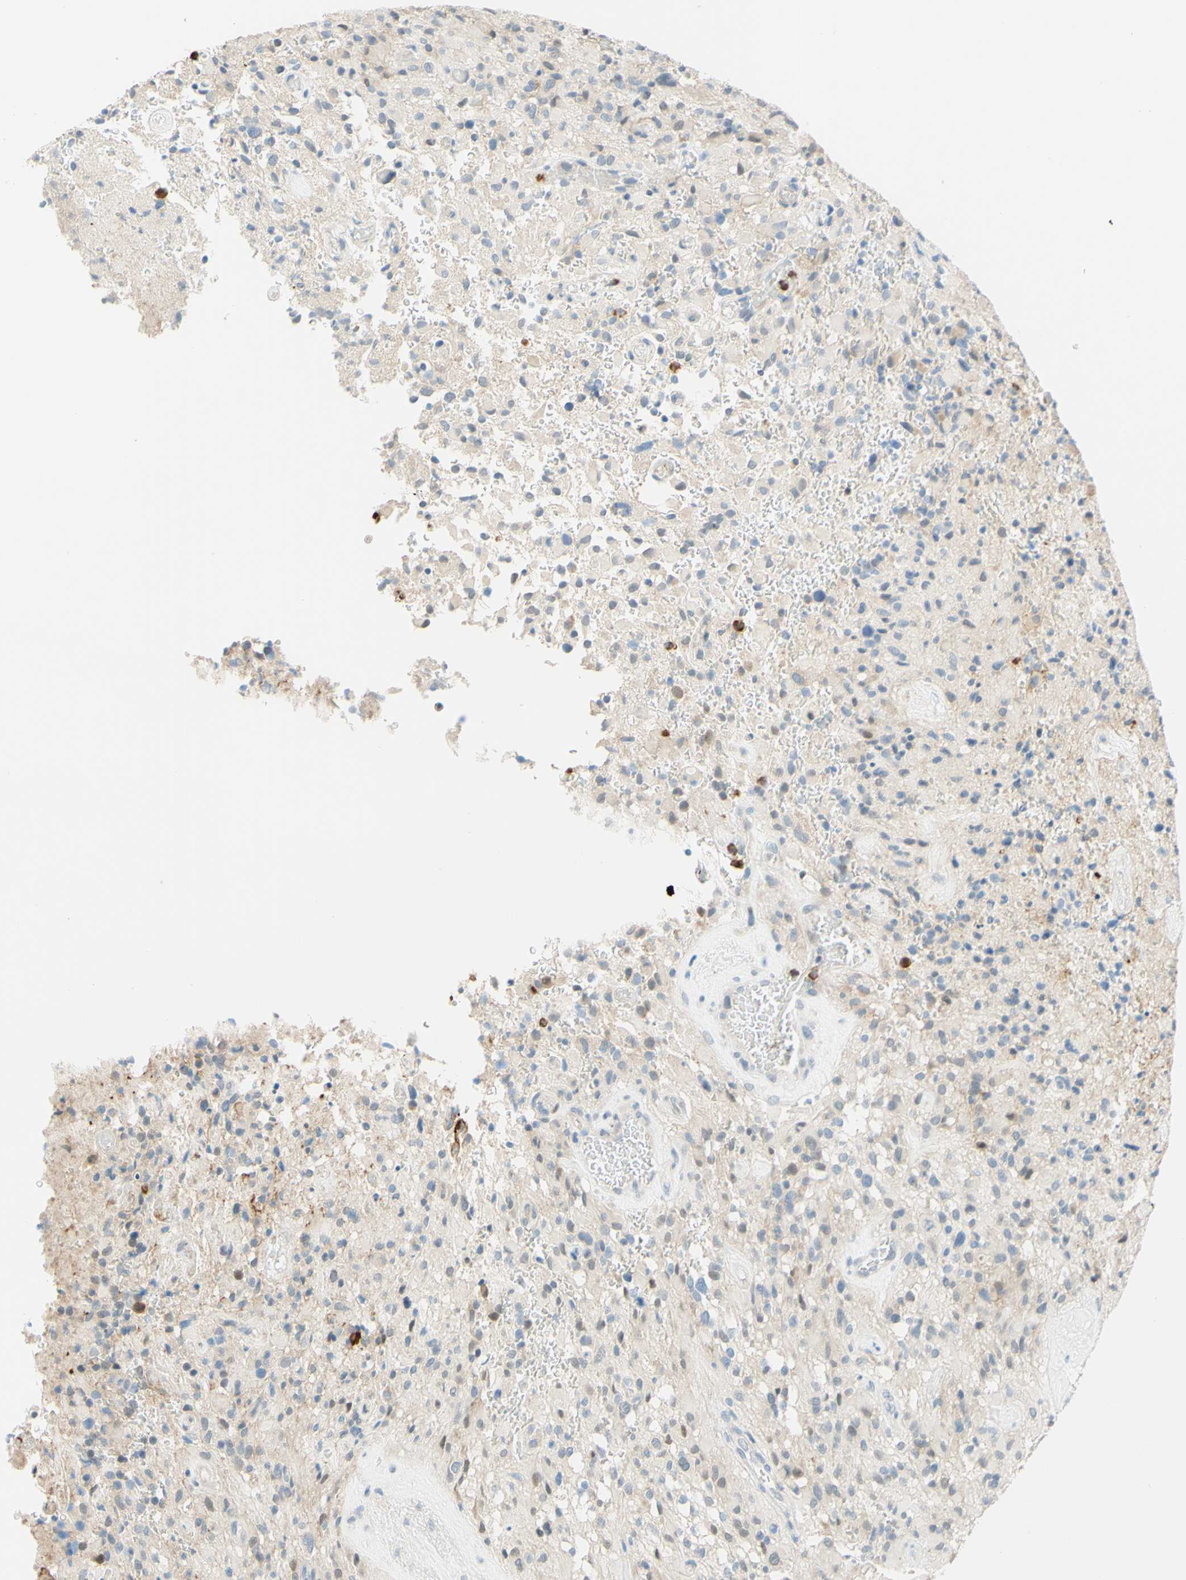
{"staining": {"intensity": "weak", "quantity": "<25%", "location": "cytoplasmic/membranous"}, "tissue": "glioma", "cell_type": "Tumor cells", "image_type": "cancer", "snomed": [{"axis": "morphology", "description": "Glioma, malignant, High grade"}, {"axis": "topography", "description": "Brain"}], "caption": "Immunohistochemistry image of glioma stained for a protein (brown), which displays no staining in tumor cells.", "gene": "TREM2", "patient": {"sex": "male", "age": 71}}